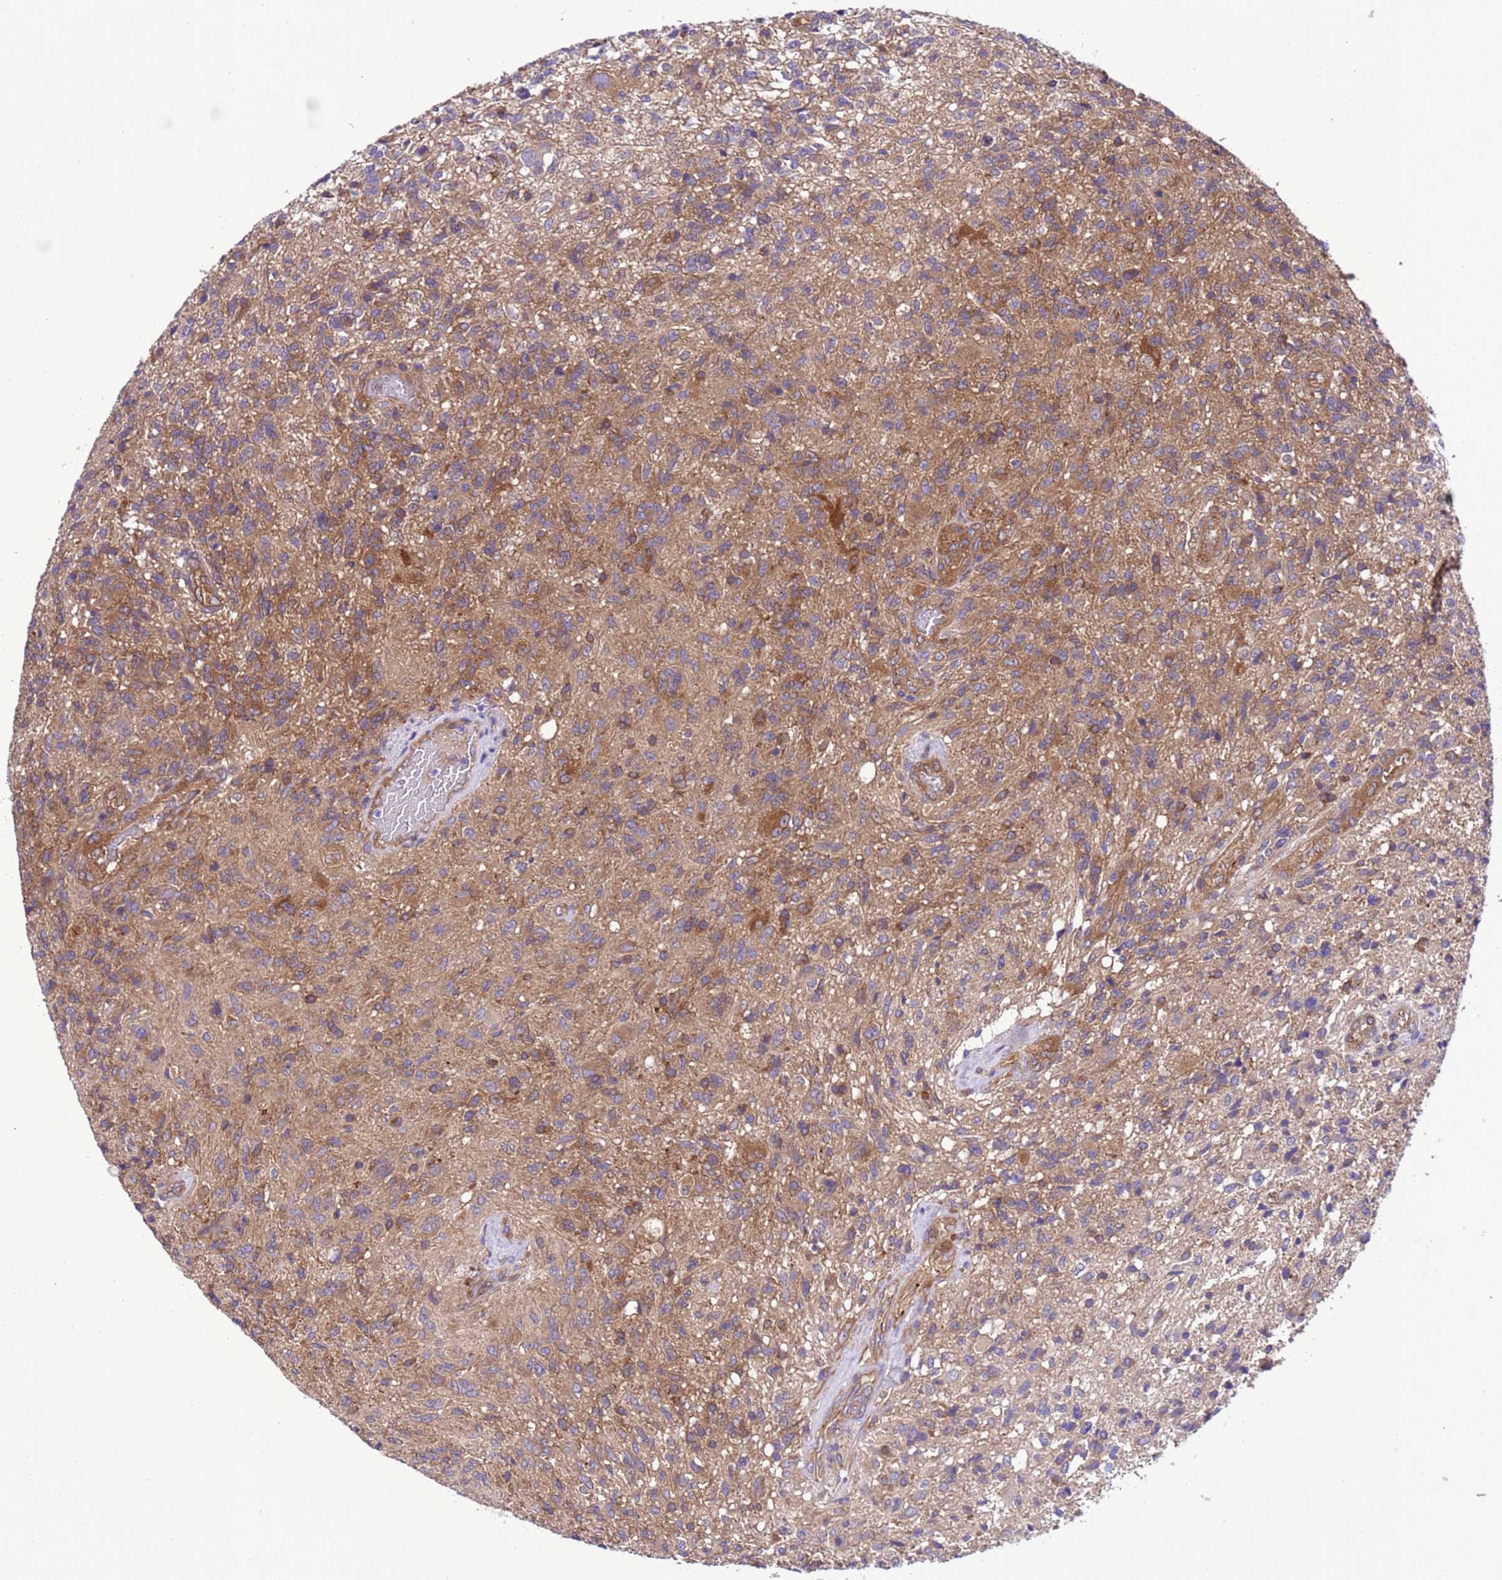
{"staining": {"intensity": "moderate", "quantity": "<25%", "location": "cytoplasmic/membranous"}, "tissue": "glioma", "cell_type": "Tumor cells", "image_type": "cancer", "snomed": [{"axis": "morphology", "description": "Glioma, malignant, High grade"}, {"axis": "topography", "description": "Brain"}], "caption": "Protein staining shows moderate cytoplasmic/membranous positivity in approximately <25% of tumor cells in glioma. (brown staining indicates protein expression, while blue staining denotes nuclei).", "gene": "RABEP2", "patient": {"sex": "male", "age": 56}}